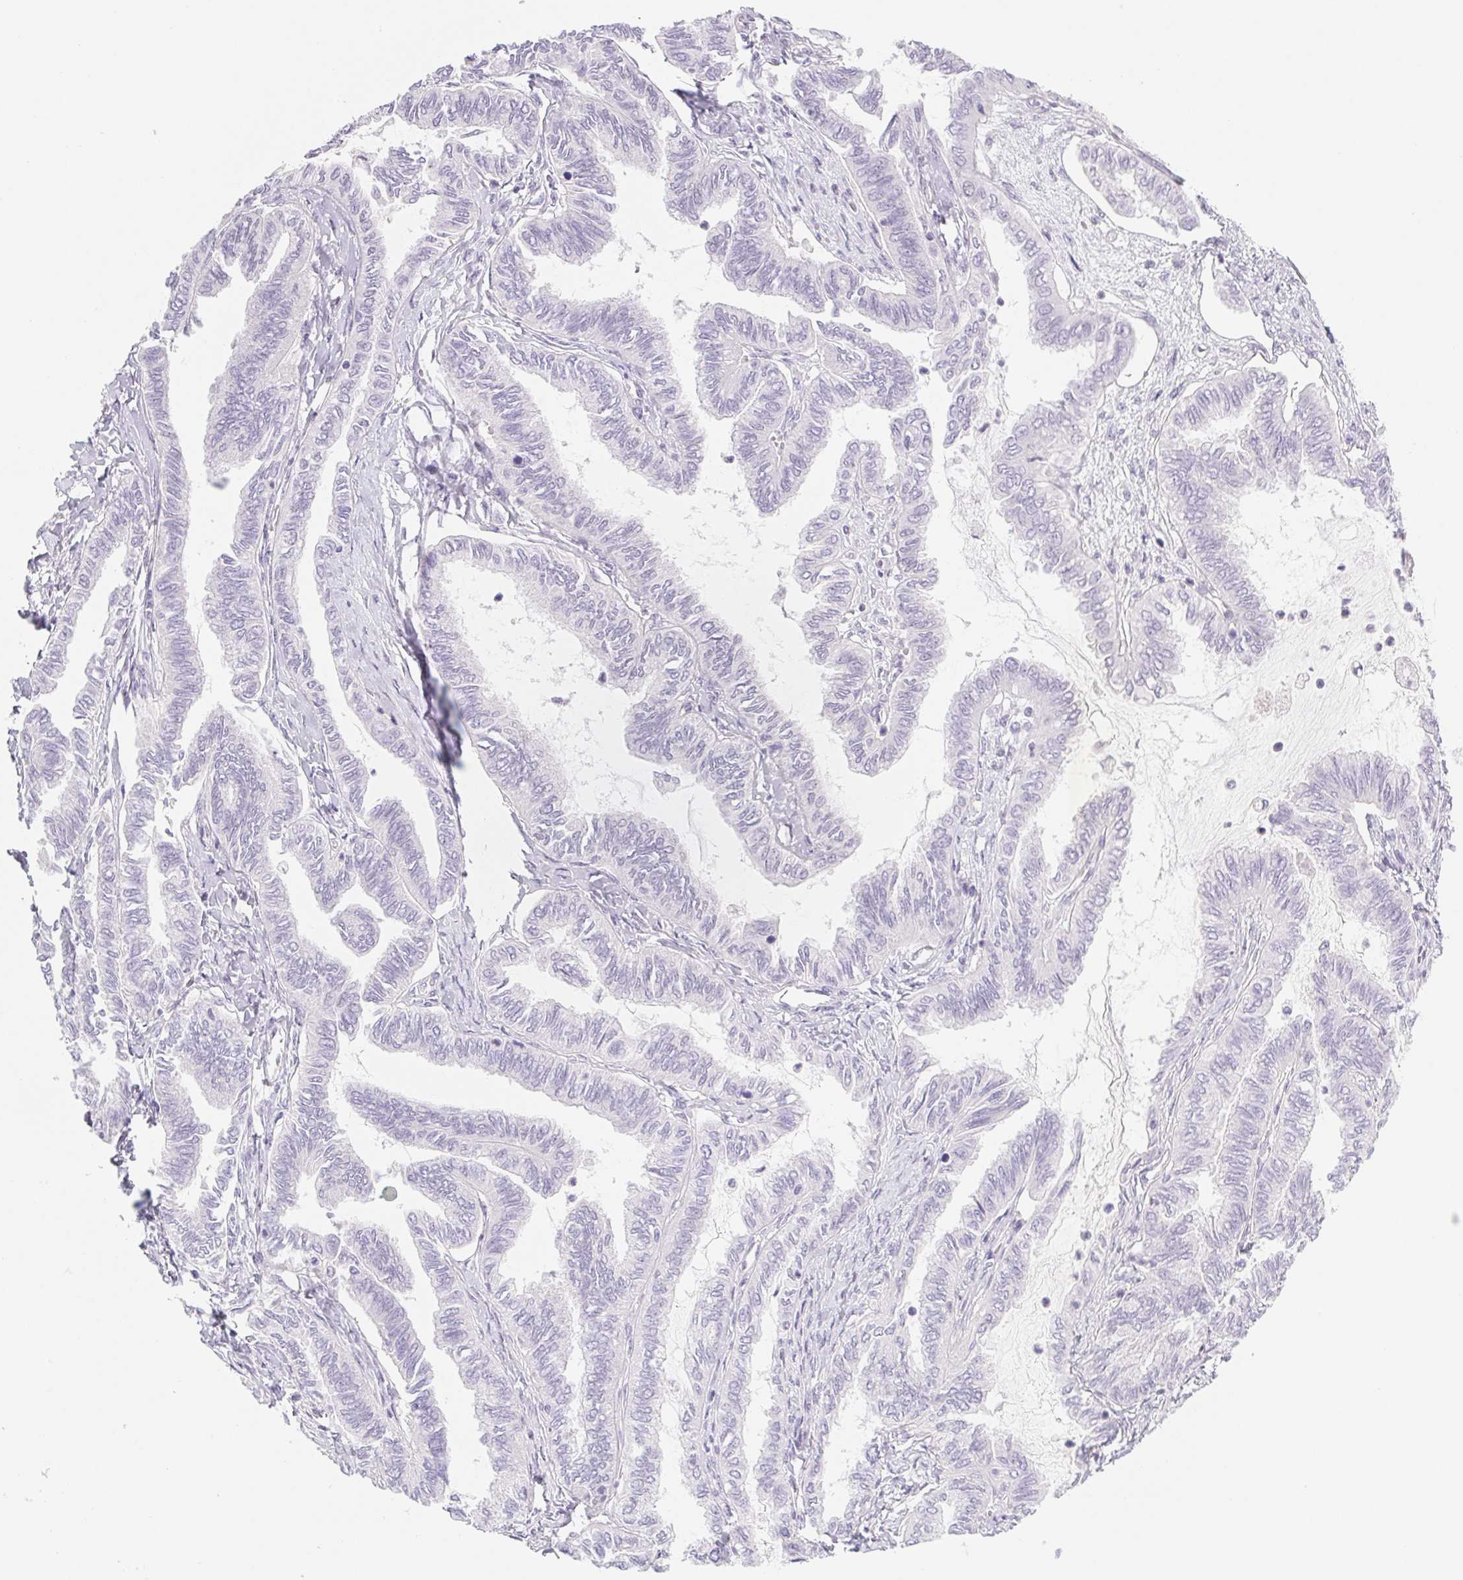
{"staining": {"intensity": "negative", "quantity": "none", "location": "none"}, "tissue": "ovarian cancer", "cell_type": "Tumor cells", "image_type": "cancer", "snomed": [{"axis": "morphology", "description": "Carcinoma, endometroid"}, {"axis": "topography", "description": "Ovary"}], "caption": "IHC of human endometroid carcinoma (ovarian) exhibits no expression in tumor cells.", "gene": "CTNND2", "patient": {"sex": "female", "age": 70}}